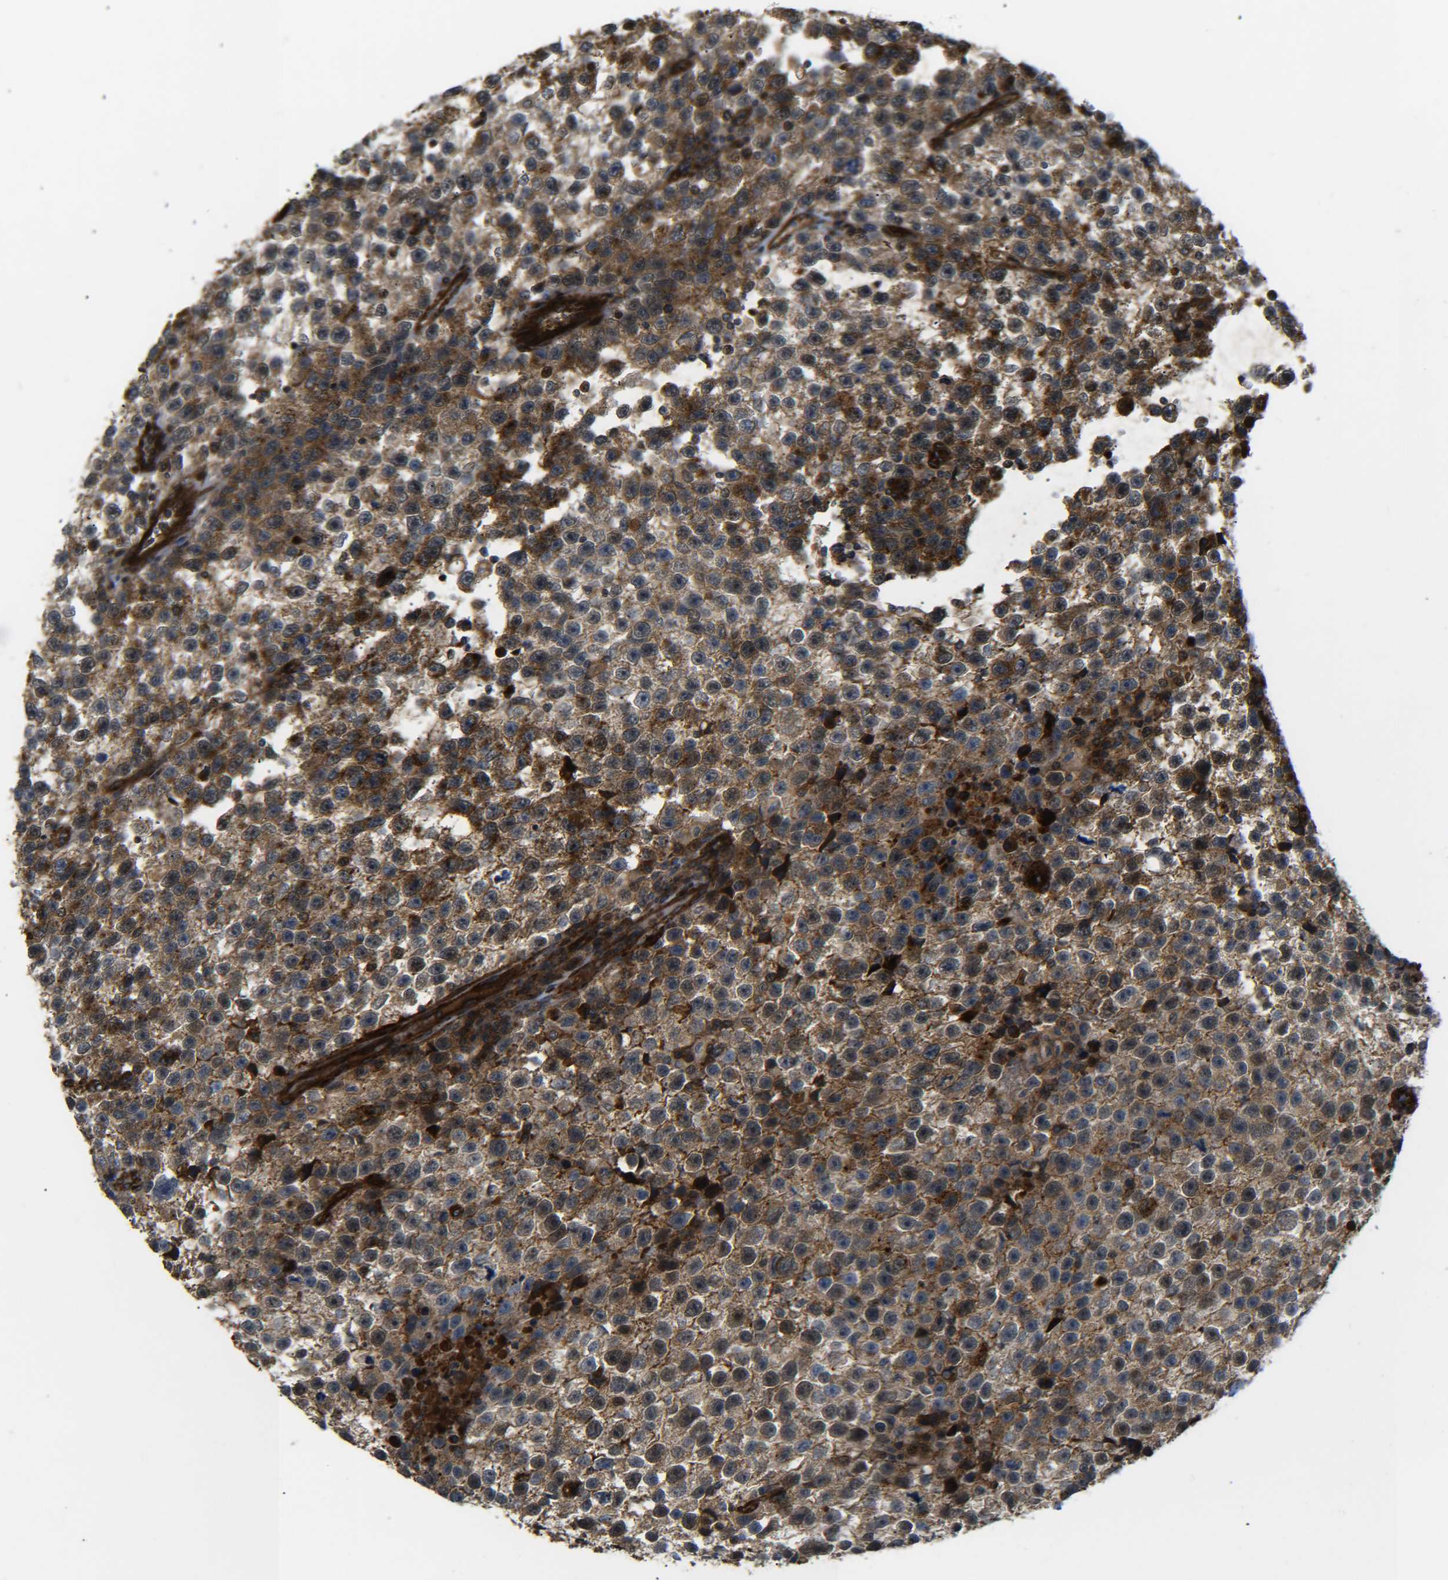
{"staining": {"intensity": "moderate", "quantity": ">75%", "location": "cytoplasmic/membranous"}, "tissue": "testis cancer", "cell_type": "Tumor cells", "image_type": "cancer", "snomed": [{"axis": "morphology", "description": "Seminoma, NOS"}, {"axis": "topography", "description": "Testis"}], "caption": "Seminoma (testis) stained for a protein (brown) shows moderate cytoplasmic/membranous positive staining in about >75% of tumor cells.", "gene": "ECE1", "patient": {"sex": "male", "age": 33}}